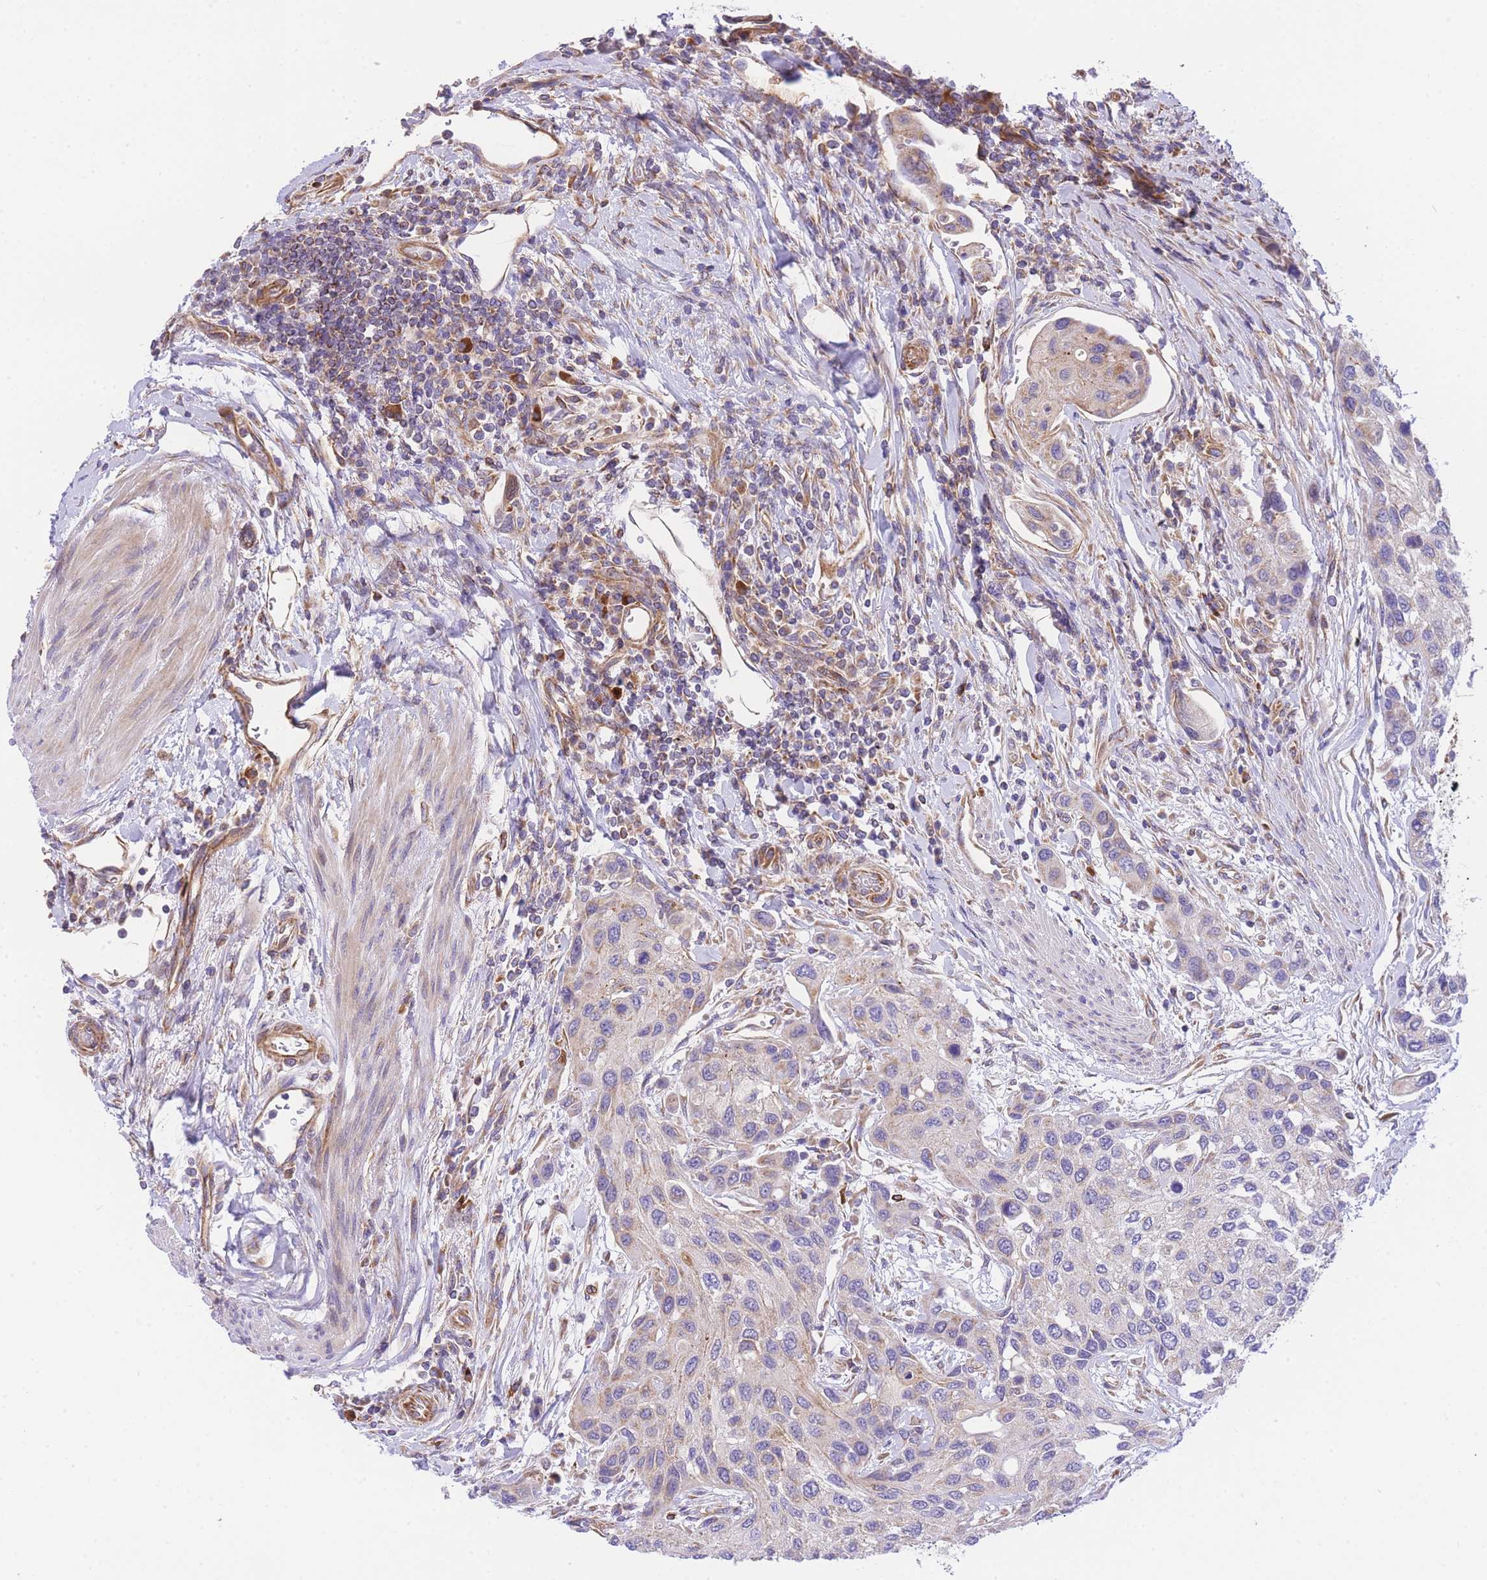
{"staining": {"intensity": "negative", "quantity": "none", "location": "none"}, "tissue": "urothelial cancer", "cell_type": "Tumor cells", "image_type": "cancer", "snomed": [{"axis": "morphology", "description": "Normal tissue, NOS"}, {"axis": "morphology", "description": "Urothelial carcinoma, High grade"}, {"axis": "topography", "description": "Vascular tissue"}, {"axis": "topography", "description": "Urinary bladder"}], "caption": "An IHC histopathology image of high-grade urothelial carcinoma is shown. There is no staining in tumor cells of high-grade urothelial carcinoma. (DAB IHC with hematoxylin counter stain).", "gene": "MTRES1", "patient": {"sex": "female", "age": 56}}